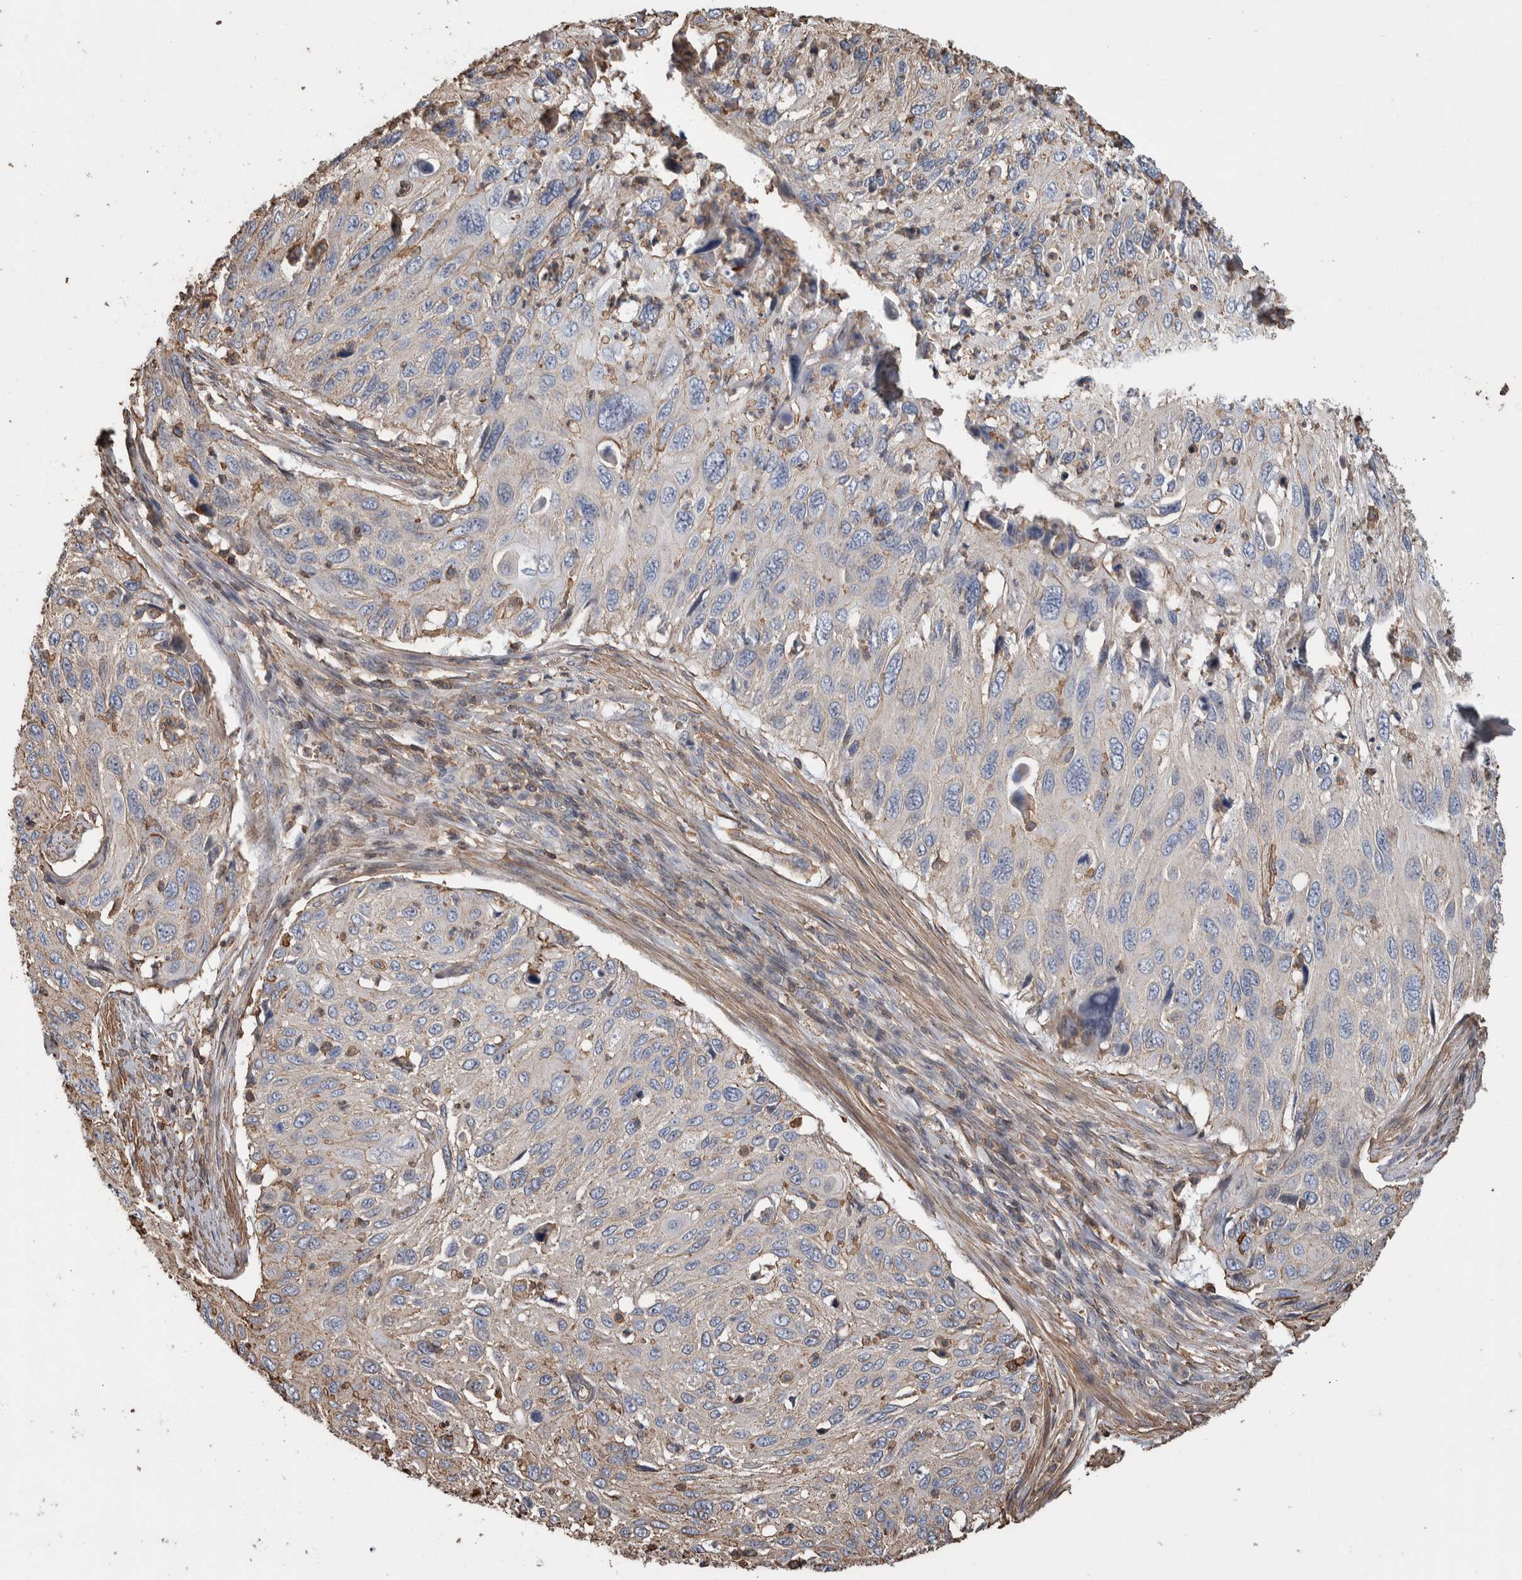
{"staining": {"intensity": "weak", "quantity": "<25%", "location": "cytoplasmic/membranous"}, "tissue": "cervical cancer", "cell_type": "Tumor cells", "image_type": "cancer", "snomed": [{"axis": "morphology", "description": "Squamous cell carcinoma, NOS"}, {"axis": "topography", "description": "Cervix"}], "caption": "Protein analysis of cervical cancer (squamous cell carcinoma) demonstrates no significant positivity in tumor cells. Nuclei are stained in blue.", "gene": "ENPP2", "patient": {"sex": "female", "age": 70}}